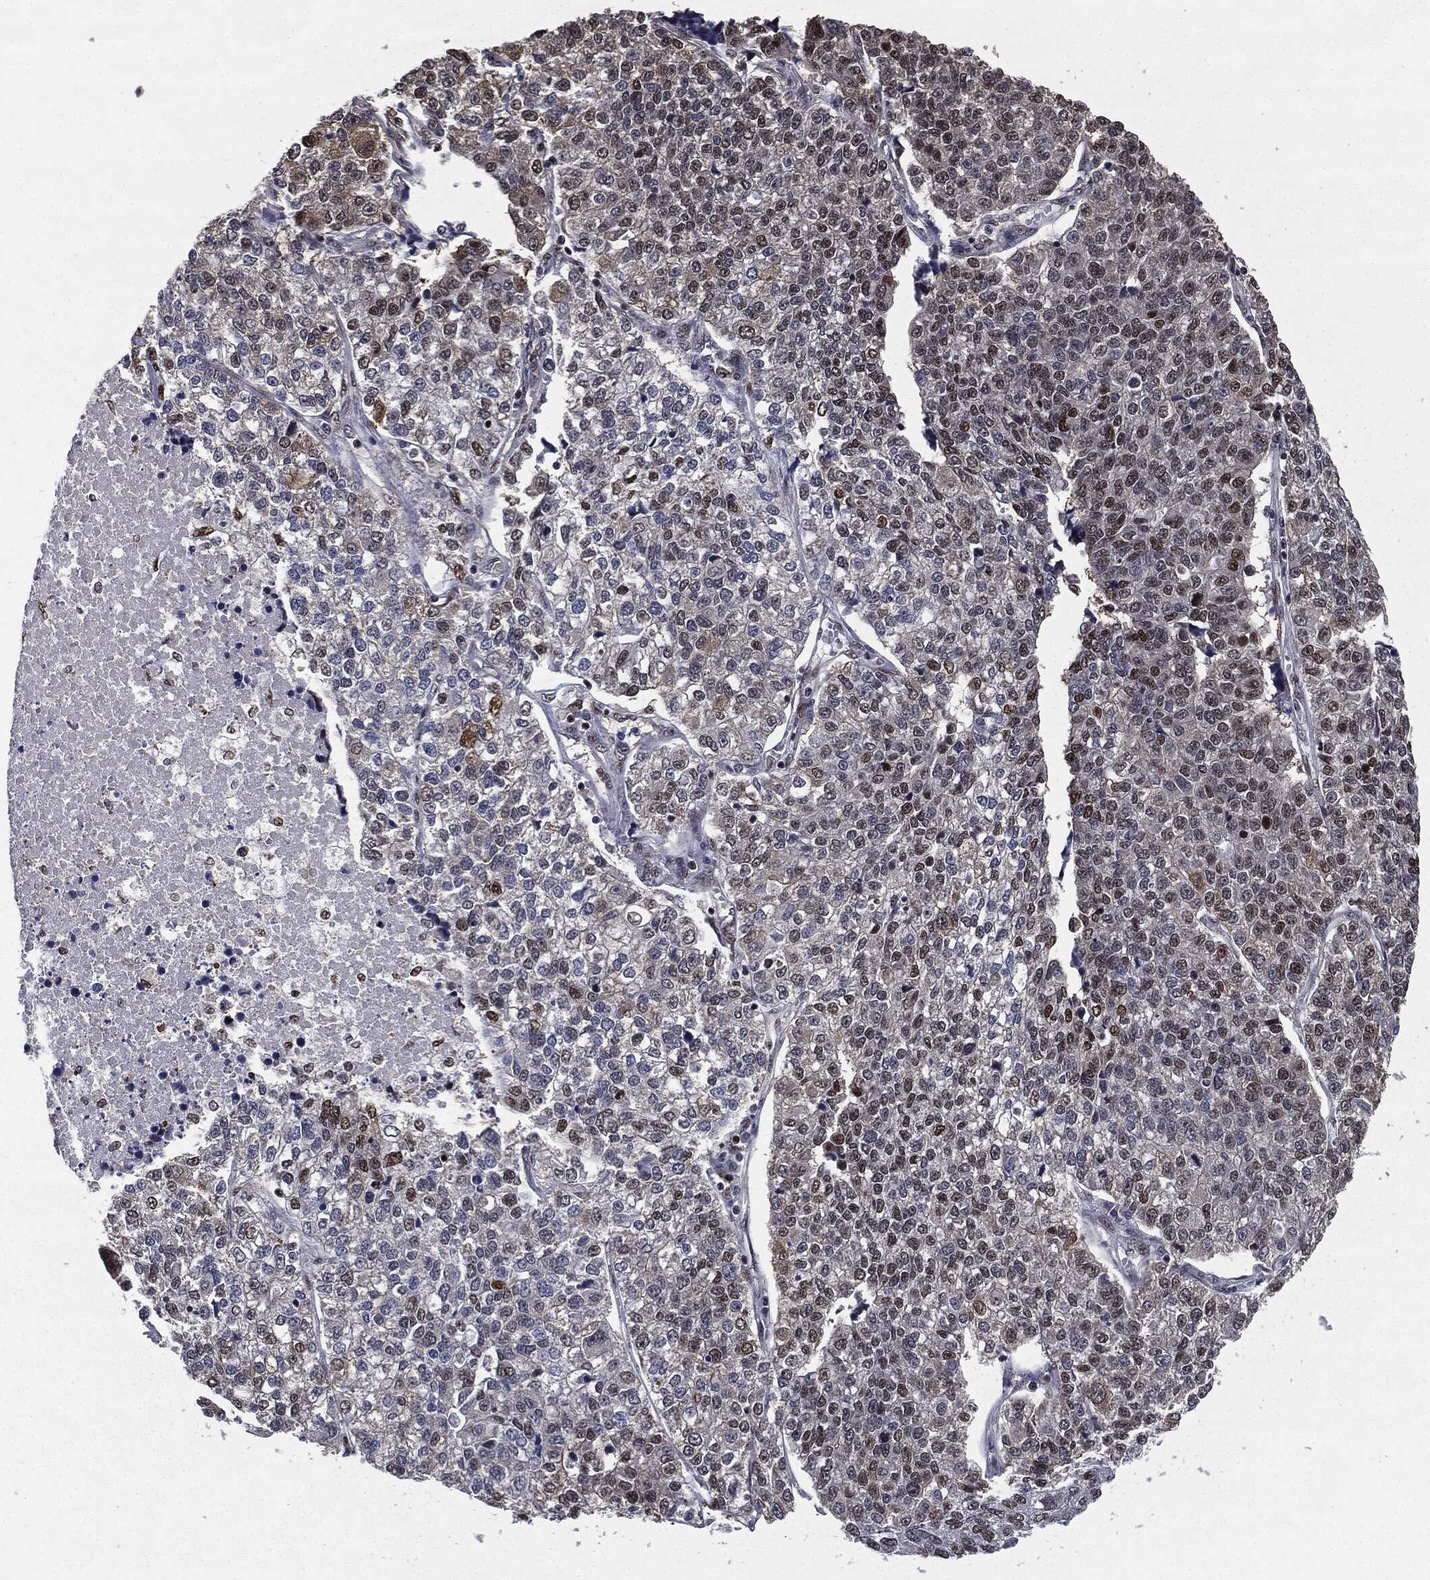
{"staining": {"intensity": "moderate", "quantity": "<25%", "location": "nuclear"}, "tissue": "lung cancer", "cell_type": "Tumor cells", "image_type": "cancer", "snomed": [{"axis": "morphology", "description": "Adenocarcinoma, NOS"}, {"axis": "topography", "description": "Lung"}], "caption": "Lung cancer (adenocarcinoma) stained with immunohistochemistry (IHC) displays moderate nuclear expression in approximately <25% of tumor cells. (DAB (3,3'-diaminobenzidine) IHC with brightfield microscopy, high magnification).", "gene": "JUN", "patient": {"sex": "male", "age": 49}}